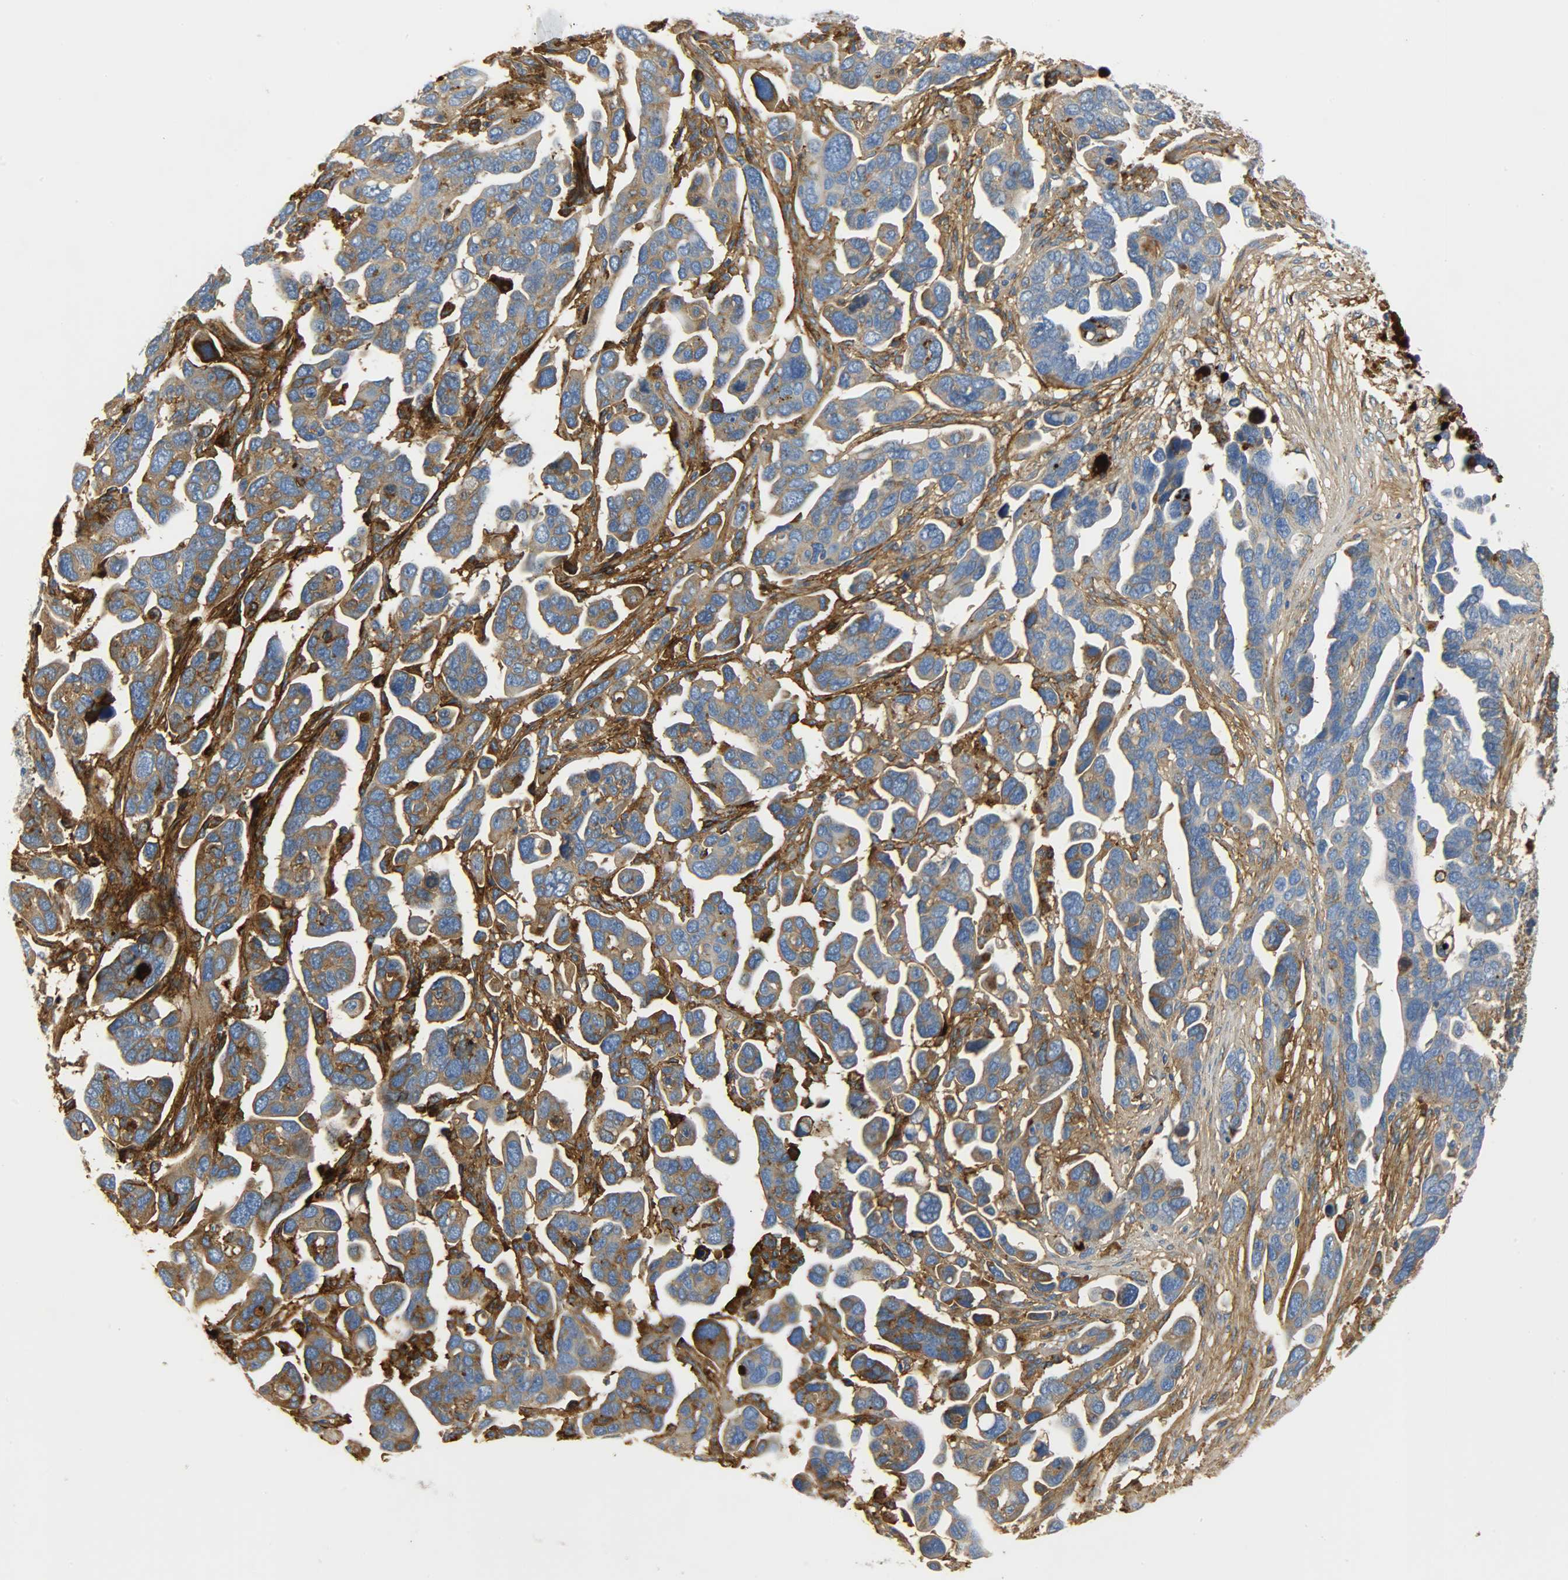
{"staining": {"intensity": "strong", "quantity": ">75%", "location": "cytoplasmic/membranous"}, "tissue": "ovarian cancer", "cell_type": "Tumor cells", "image_type": "cancer", "snomed": [{"axis": "morphology", "description": "Cystadenocarcinoma, serous, NOS"}, {"axis": "topography", "description": "Ovary"}], "caption": "Protein expression analysis of ovarian serous cystadenocarcinoma demonstrates strong cytoplasmic/membranous staining in about >75% of tumor cells. (Stains: DAB (3,3'-diaminobenzidine) in brown, nuclei in blue, Microscopy: brightfield microscopy at high magnification).", "gene": "CRP", "patient": {"sex": "female", "age": 54}}